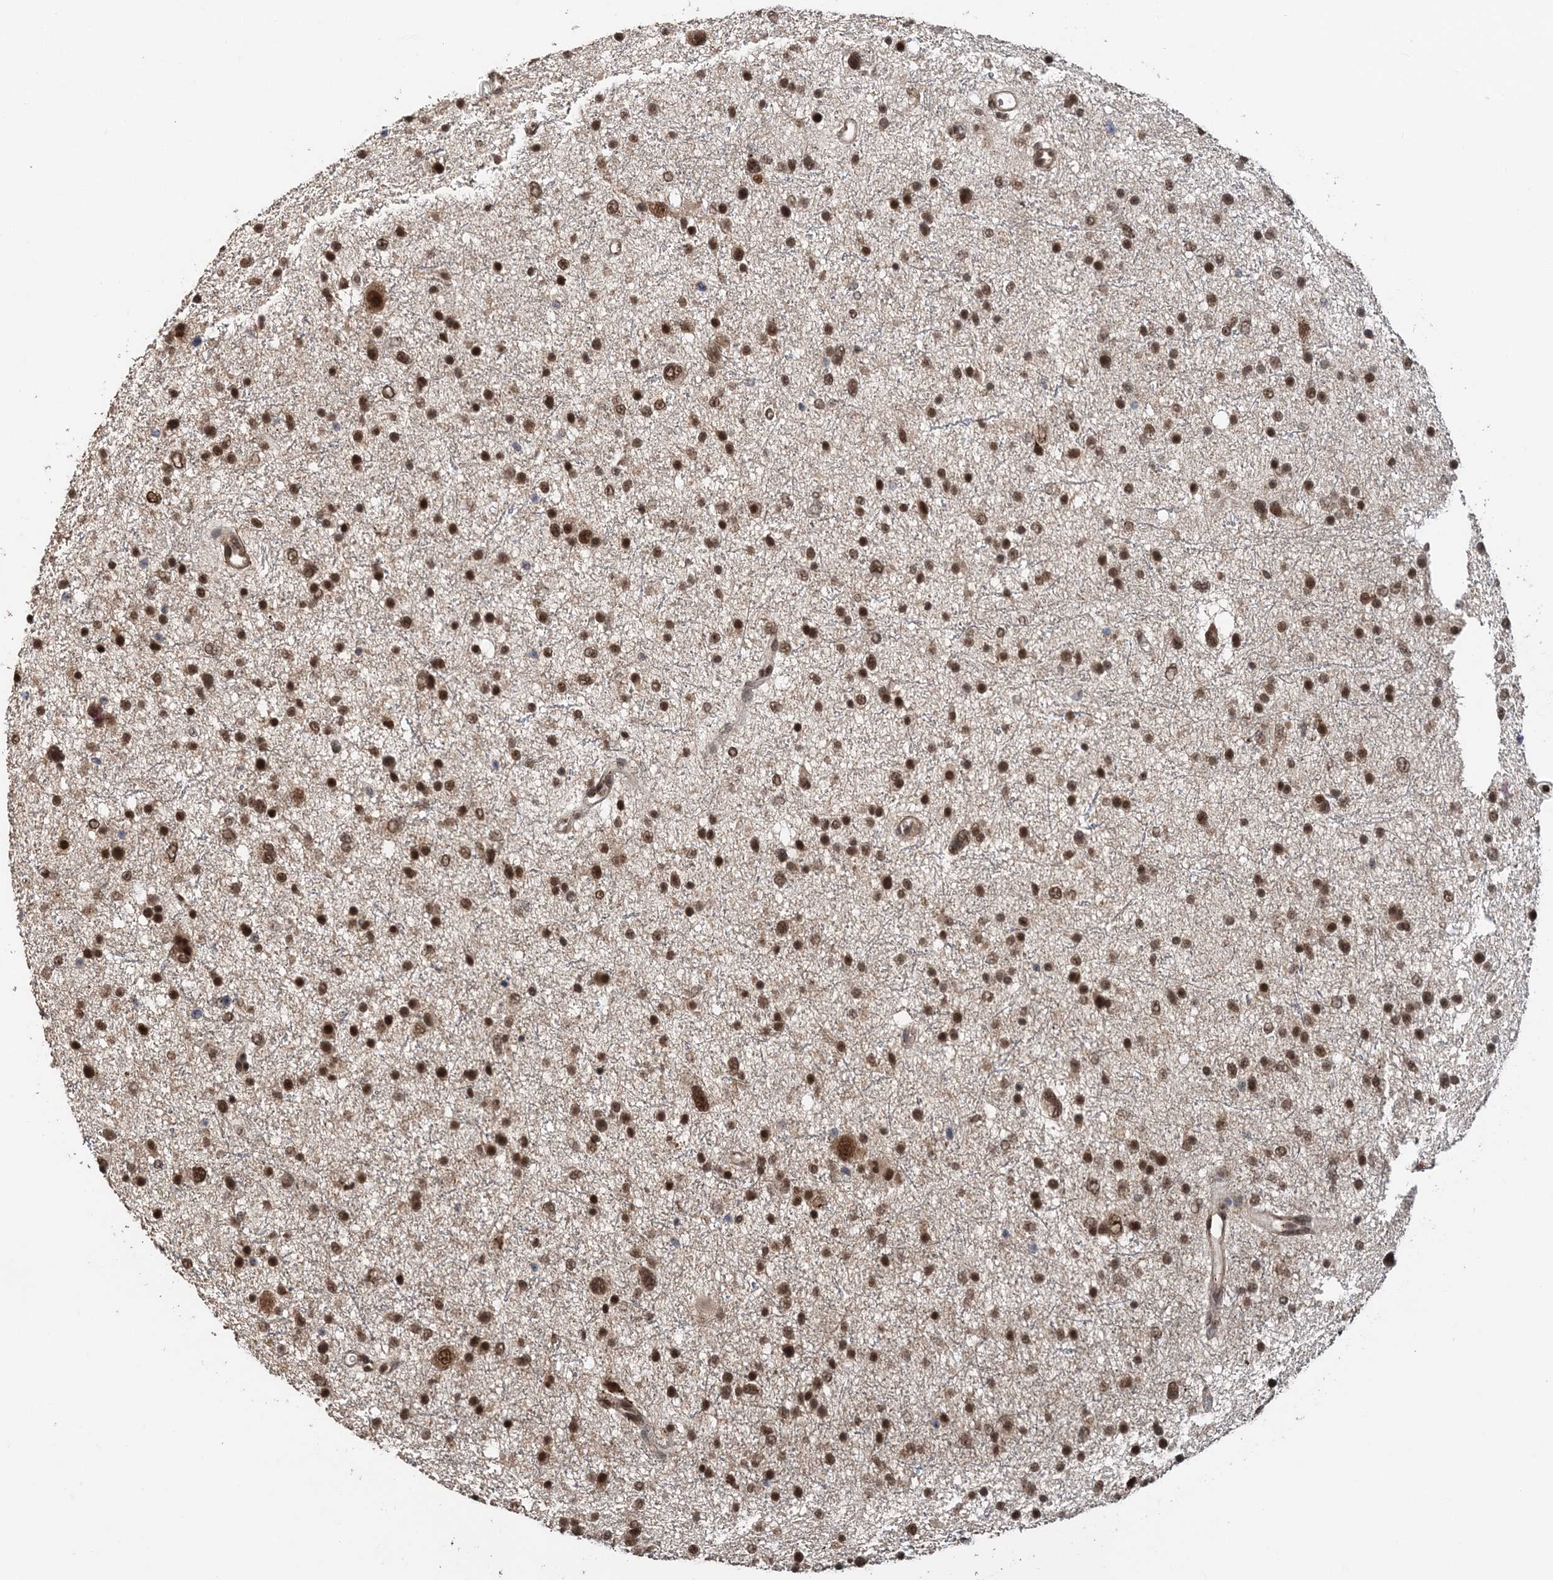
{"staining": {"intensity": "moderate", "quantity": ">75%", "location": "nuclear"}, "tissue": "glioma", "cell_type": "Tumor cells", "image_type": "cancer", "snomed": [{"axis": "morphology", "description": "Glioma, malignant, Low grade"}, {"axis": "topography", "description": "Brain"}], "caption": "Immunohistochemical staining of human glioma shows moderate nuclear protein expression in approximately >75% of tumor cells.", "gene": "TSHZ2", "patient": {"sex": "female", "age": 37}}